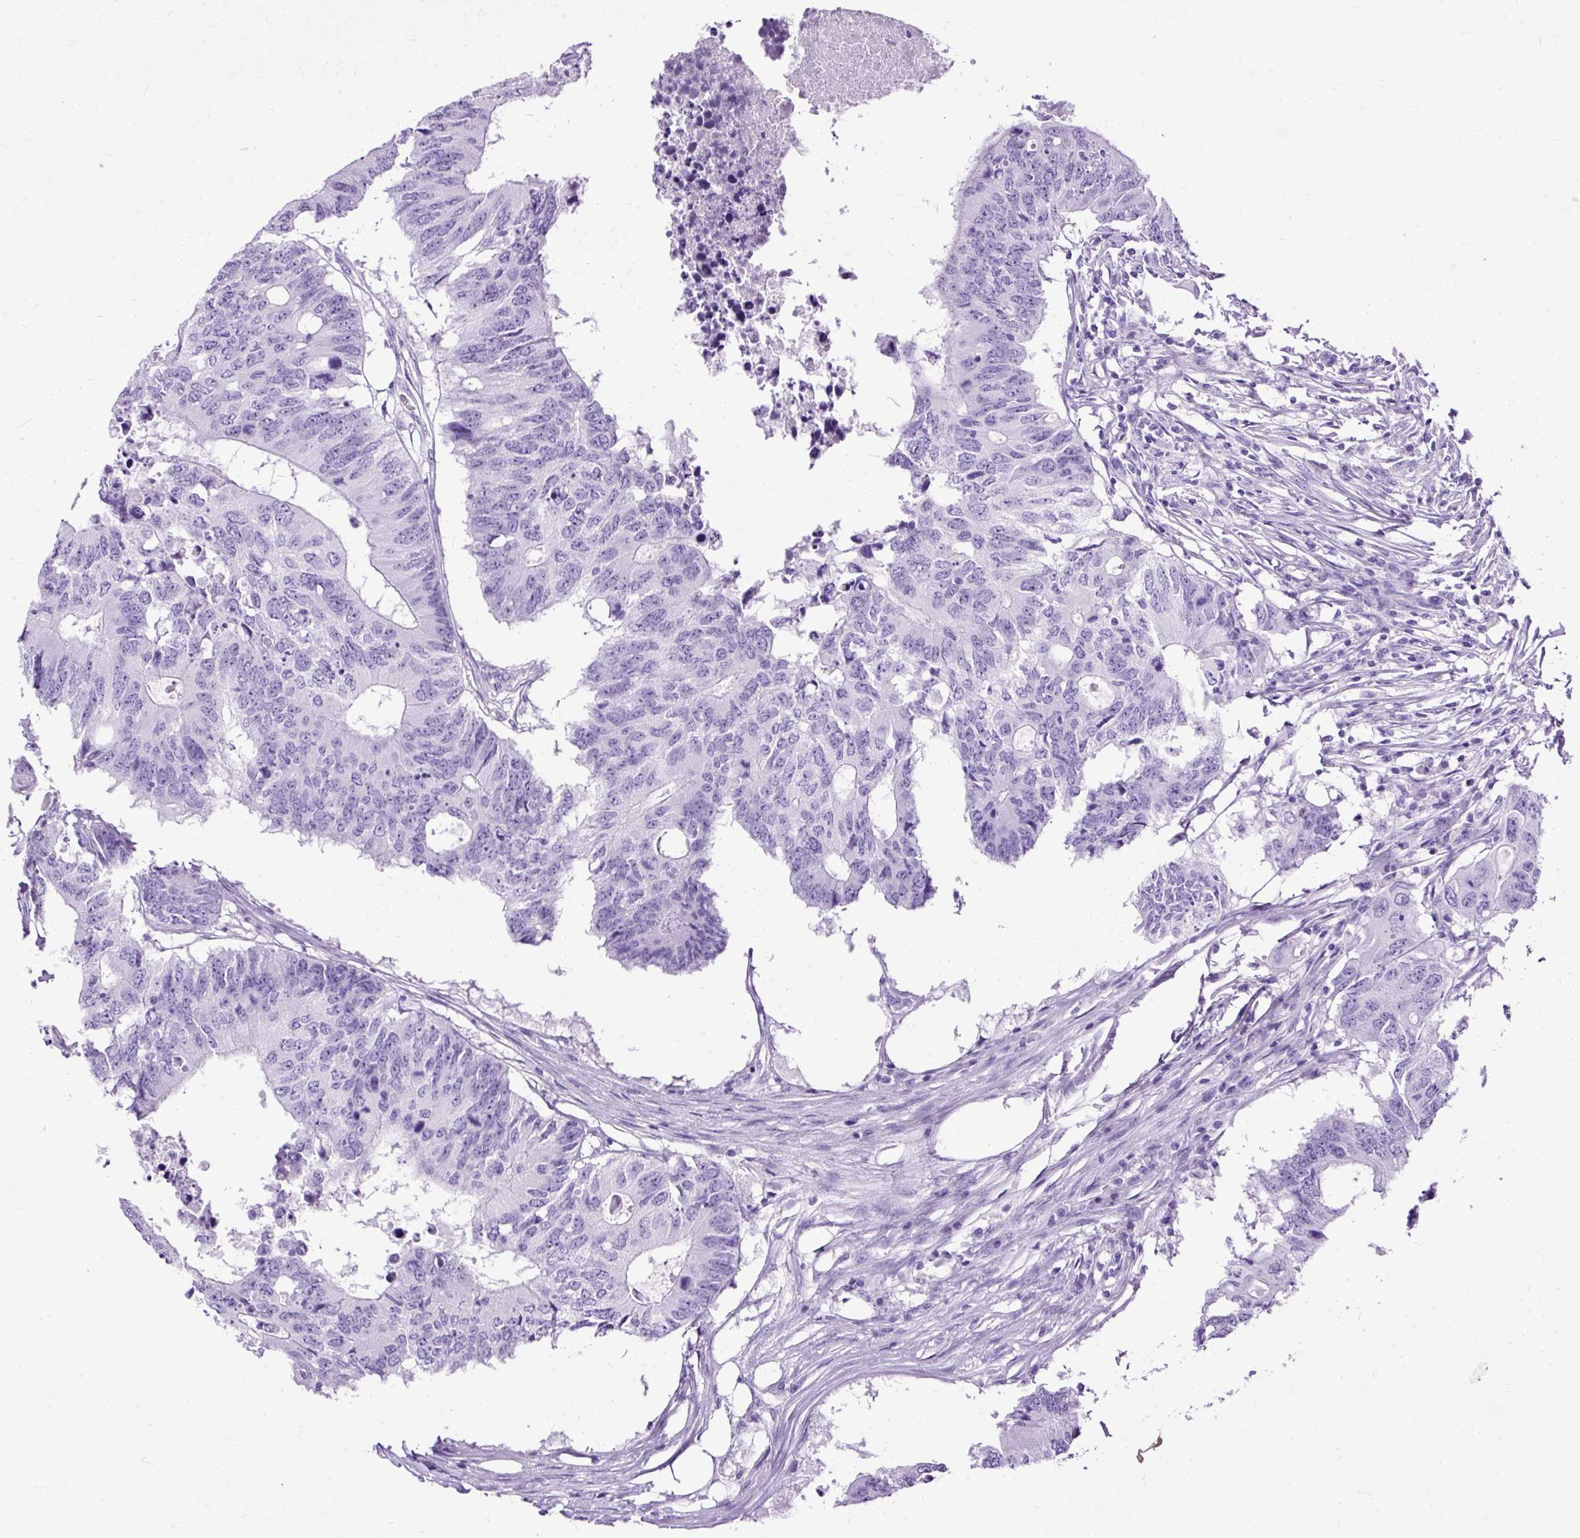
{"staining": {"intensity": "negative", "quantity": "none", "location": "none"}, "tissue": "colorectal cancer", "cell_type": "Tumor cells", "image_type": "cancer", "snomed": [{"axis": "morphology", "description": "Adenocarcinoma, NOS"}, {"axis": "topography", "description": "Colon"}], "caption": "This is a micrograph of immunohistochemistry (IHC) staining of colorectal adenocarcinoma, which shows no expression in tumor cells.", "gene": "SLC8A2", "patient": {"sex": "male", "age": 71}}